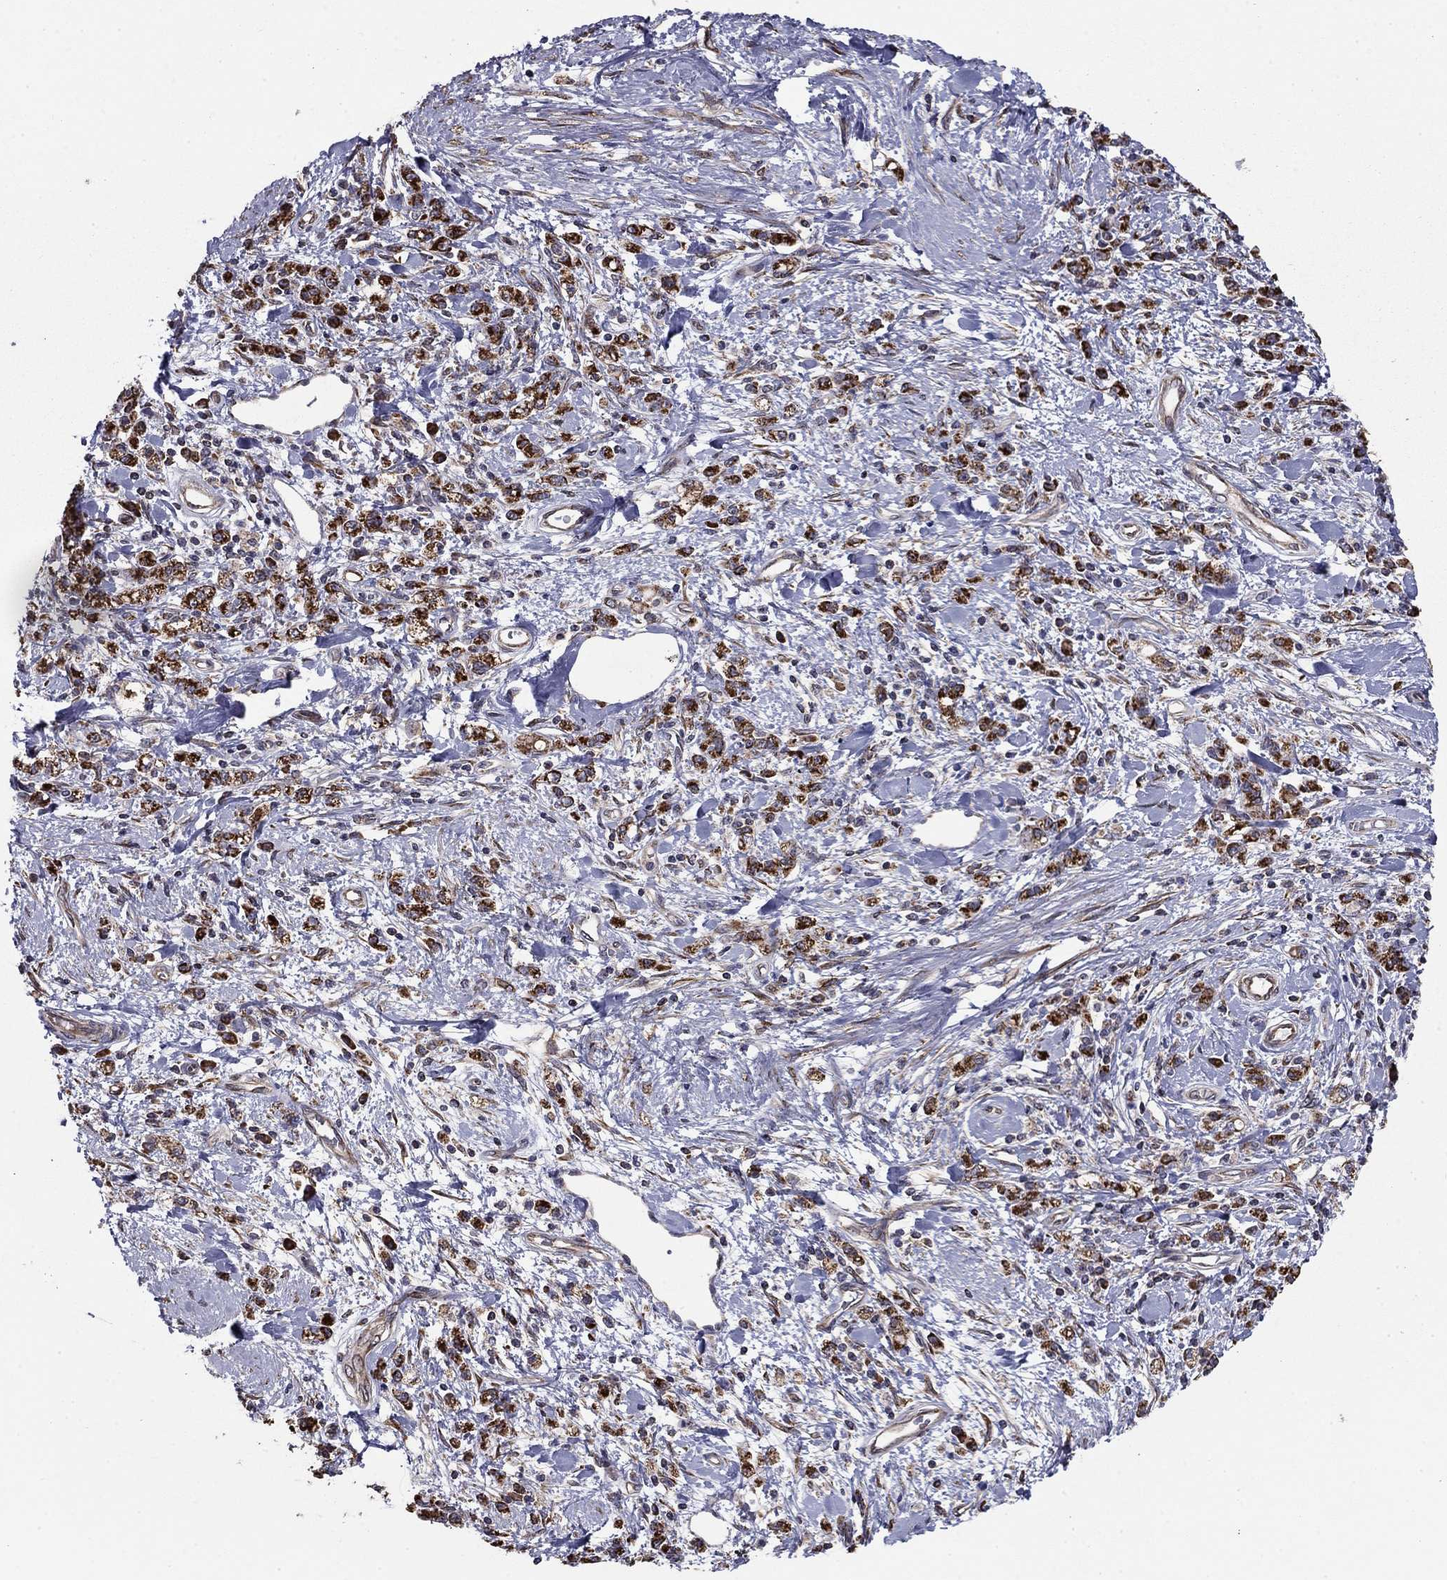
{"staining": {"intensity": "strong", "quantity": ">75%", "location": "cytoplasmic/membranous"}, "tissue": "stomach cancer", "cell_type": "Tumor cells", "image_type": "cancer", "snomed": [{"axis": "morphology", "description": "Adenocarcinoma, NOS"}, {"axis": "topography", "description": "Stomach"}], "caption": "Strong cytoplasmic/membranous protein staining is present in approximately >75% of tumor cells in stomach cancer (adenocarcinoma).", "gene": "NKIRAS1", "patient": {"sex": "male", "age": 77}}